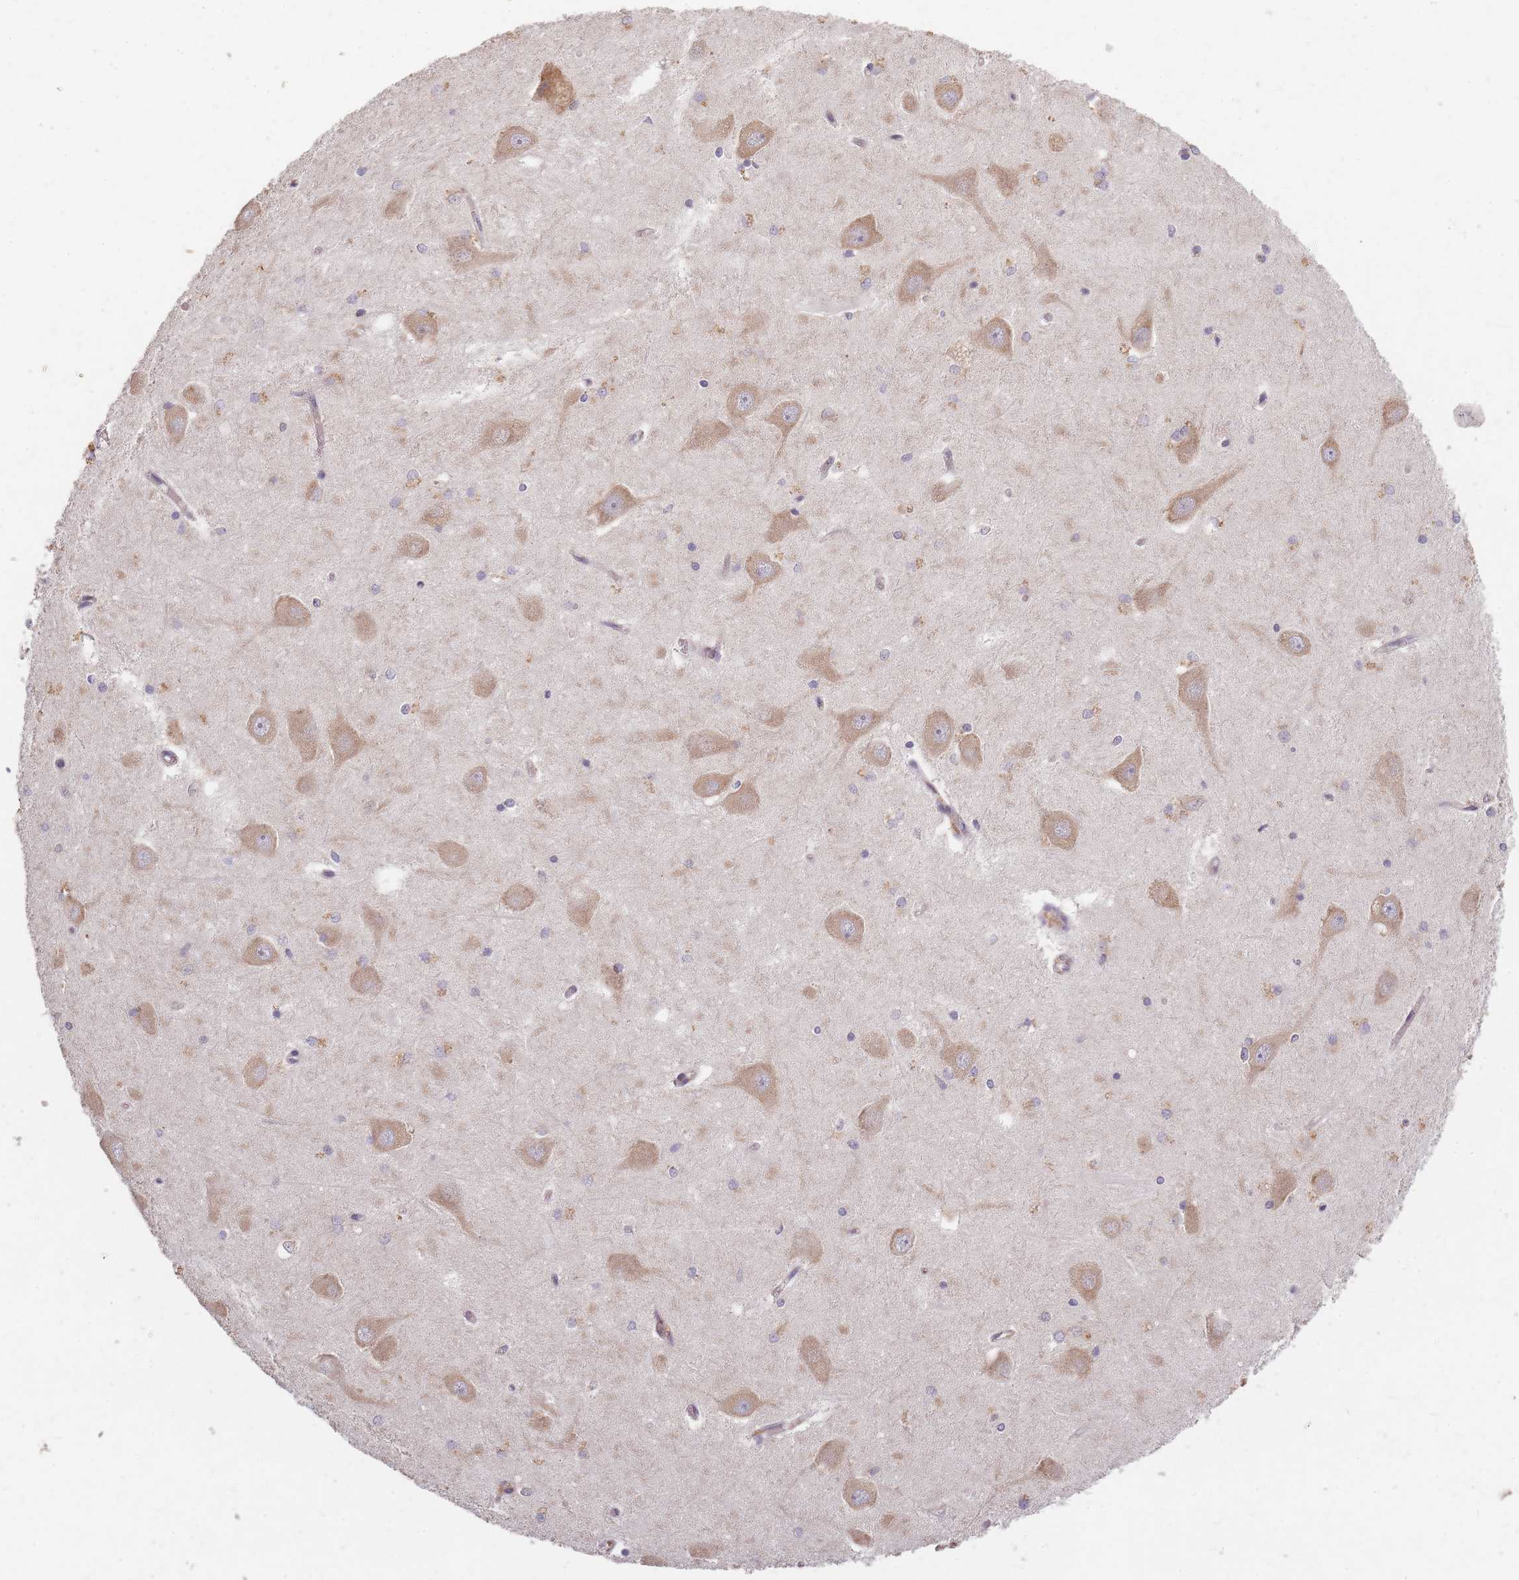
{"staining": {"intensity": "negative", "quantity": "none", "location": "none"}, "tissue": "hippocampus", "cell_type": "Glial cells", "image_type": "normal", "snomed": [{"axis": "morphology", "description": "Normal tissue, NOS"}, {"axis": "topography", "description": "Hippocampus"}], "caption": "Immunohistochemical staining of normal human hippocampus shows no significant expression in glial cells.", "gene": "SMIM14", "patient": {"sex": "male", "age": 45}}